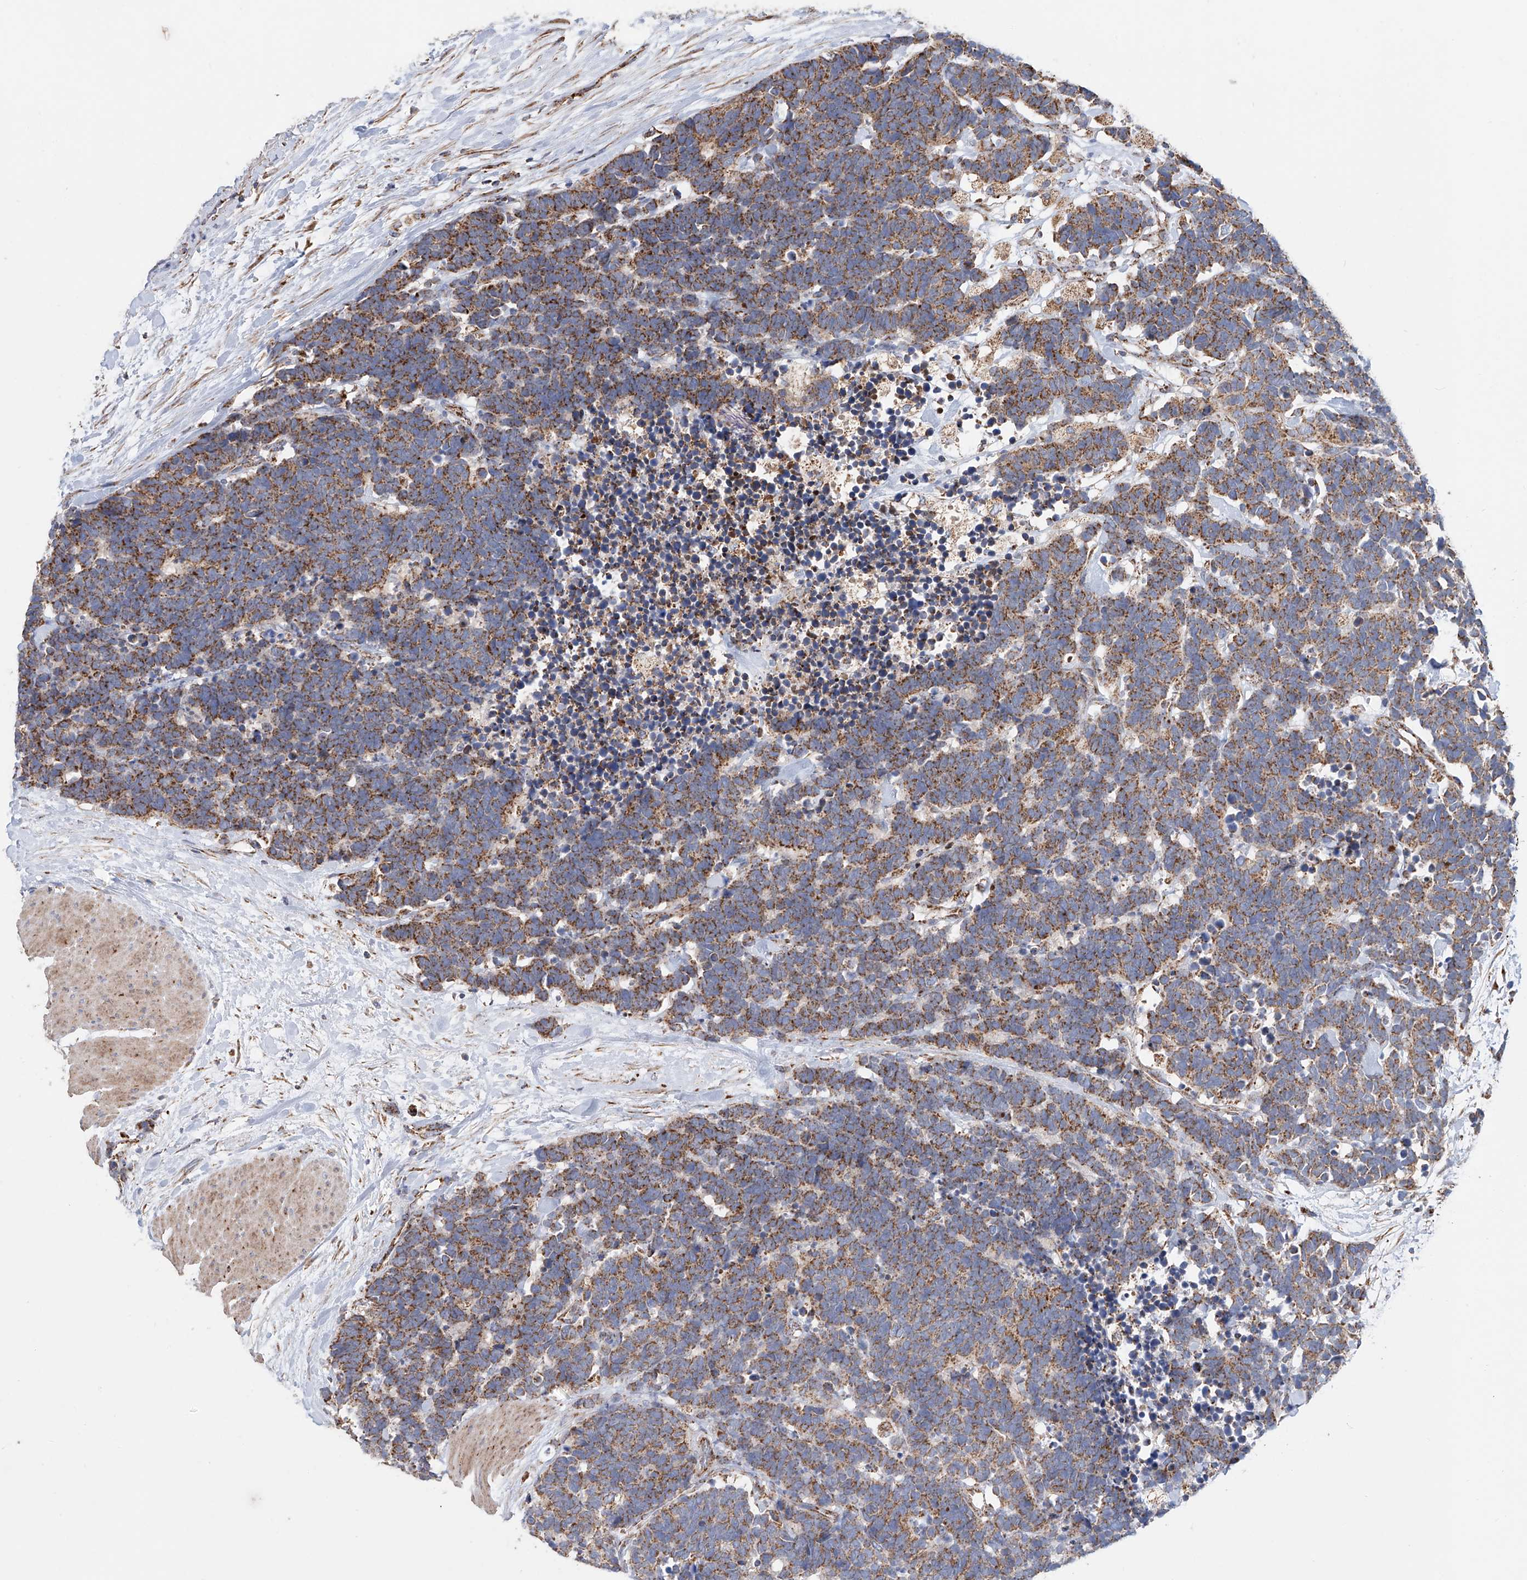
{"staining": {"intensity": "moderate", "quantity": ">75%", "location": "cytoplasmic/membranous"}, "tissue": "carcinoid", "cell_type": "Tumor cells", "image_type": "cancer", "snomed": [{"axis": "morphology", "description": "Carcinoma, NOS"}, {"axis": "morphology", "description": "Carcinoid, malignant, NOS"}, {"axis": "topography", "description": "Urinary bladder"}], "caption": "IHC of human carcinoma reveals medium levels of moderate cytoplasmic/membranous positivity in about >75% of tumor cells. The protein of interest is stained brown, and the nuclei are stained in blue (DAB IHC with brightfield microscopy, high magnification).", "gene": "MCL1", "patient": {"sex": "male", "age": 57}}